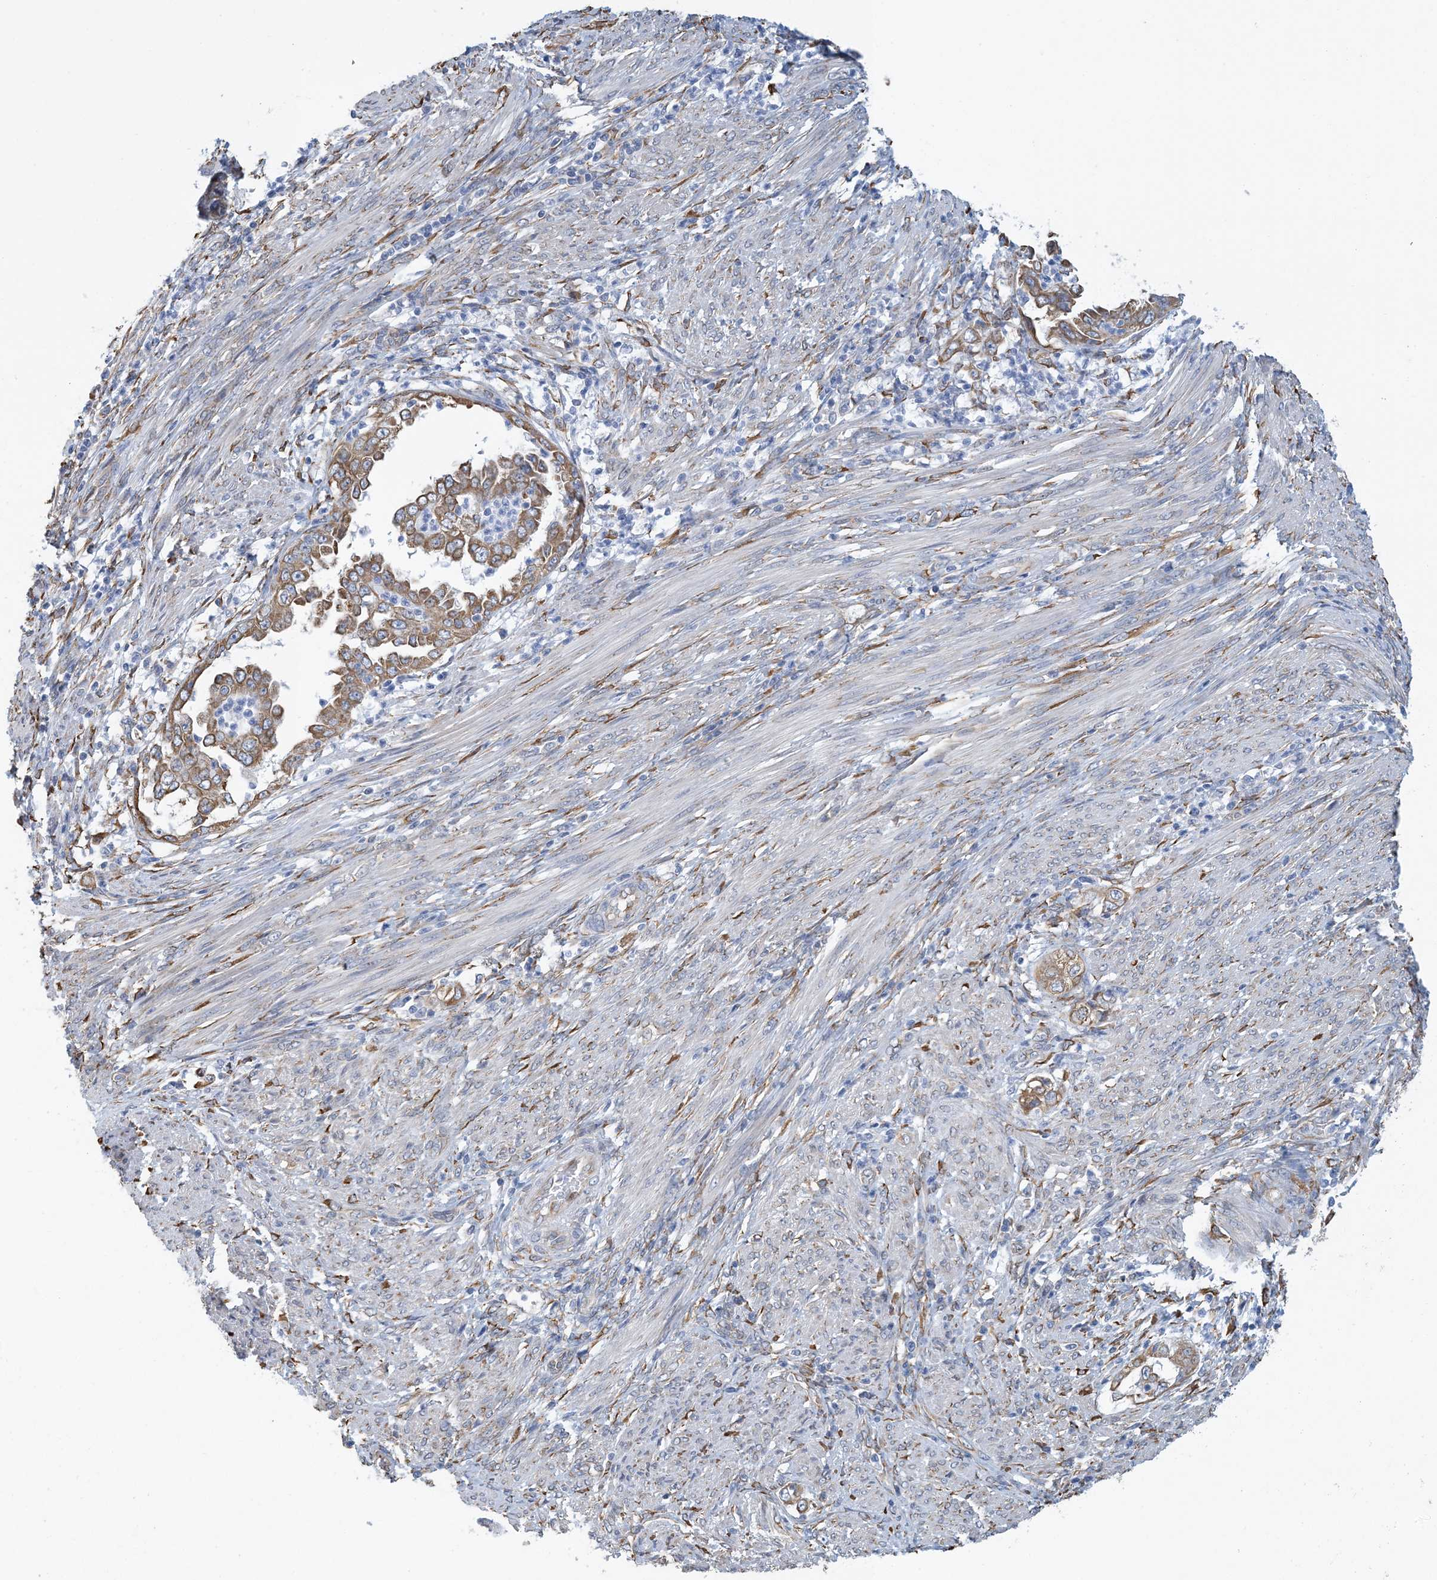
{"staining": {"intensity": "moderate", "quantity": ">75%", "location": "cytoplasmic/membranous"}, "tissue": "endometrial cancer", "cell_type": "Tumor cells", "image_type": "cancer", "snomed": [{"axis": "morphology", "description": "Adenocarcinoma, NOS"}, {"axis": "topography", "description": "Endometrium"}], "caption": "This photomicrograph shows IHC staining of human adenocarcinoma (endometrial), with medium moderate cytoplasmic/membranous expression in about >75% of tumor cells.", "gene": "CCDC14", "patient": {"sex": "female", "age": 85}}